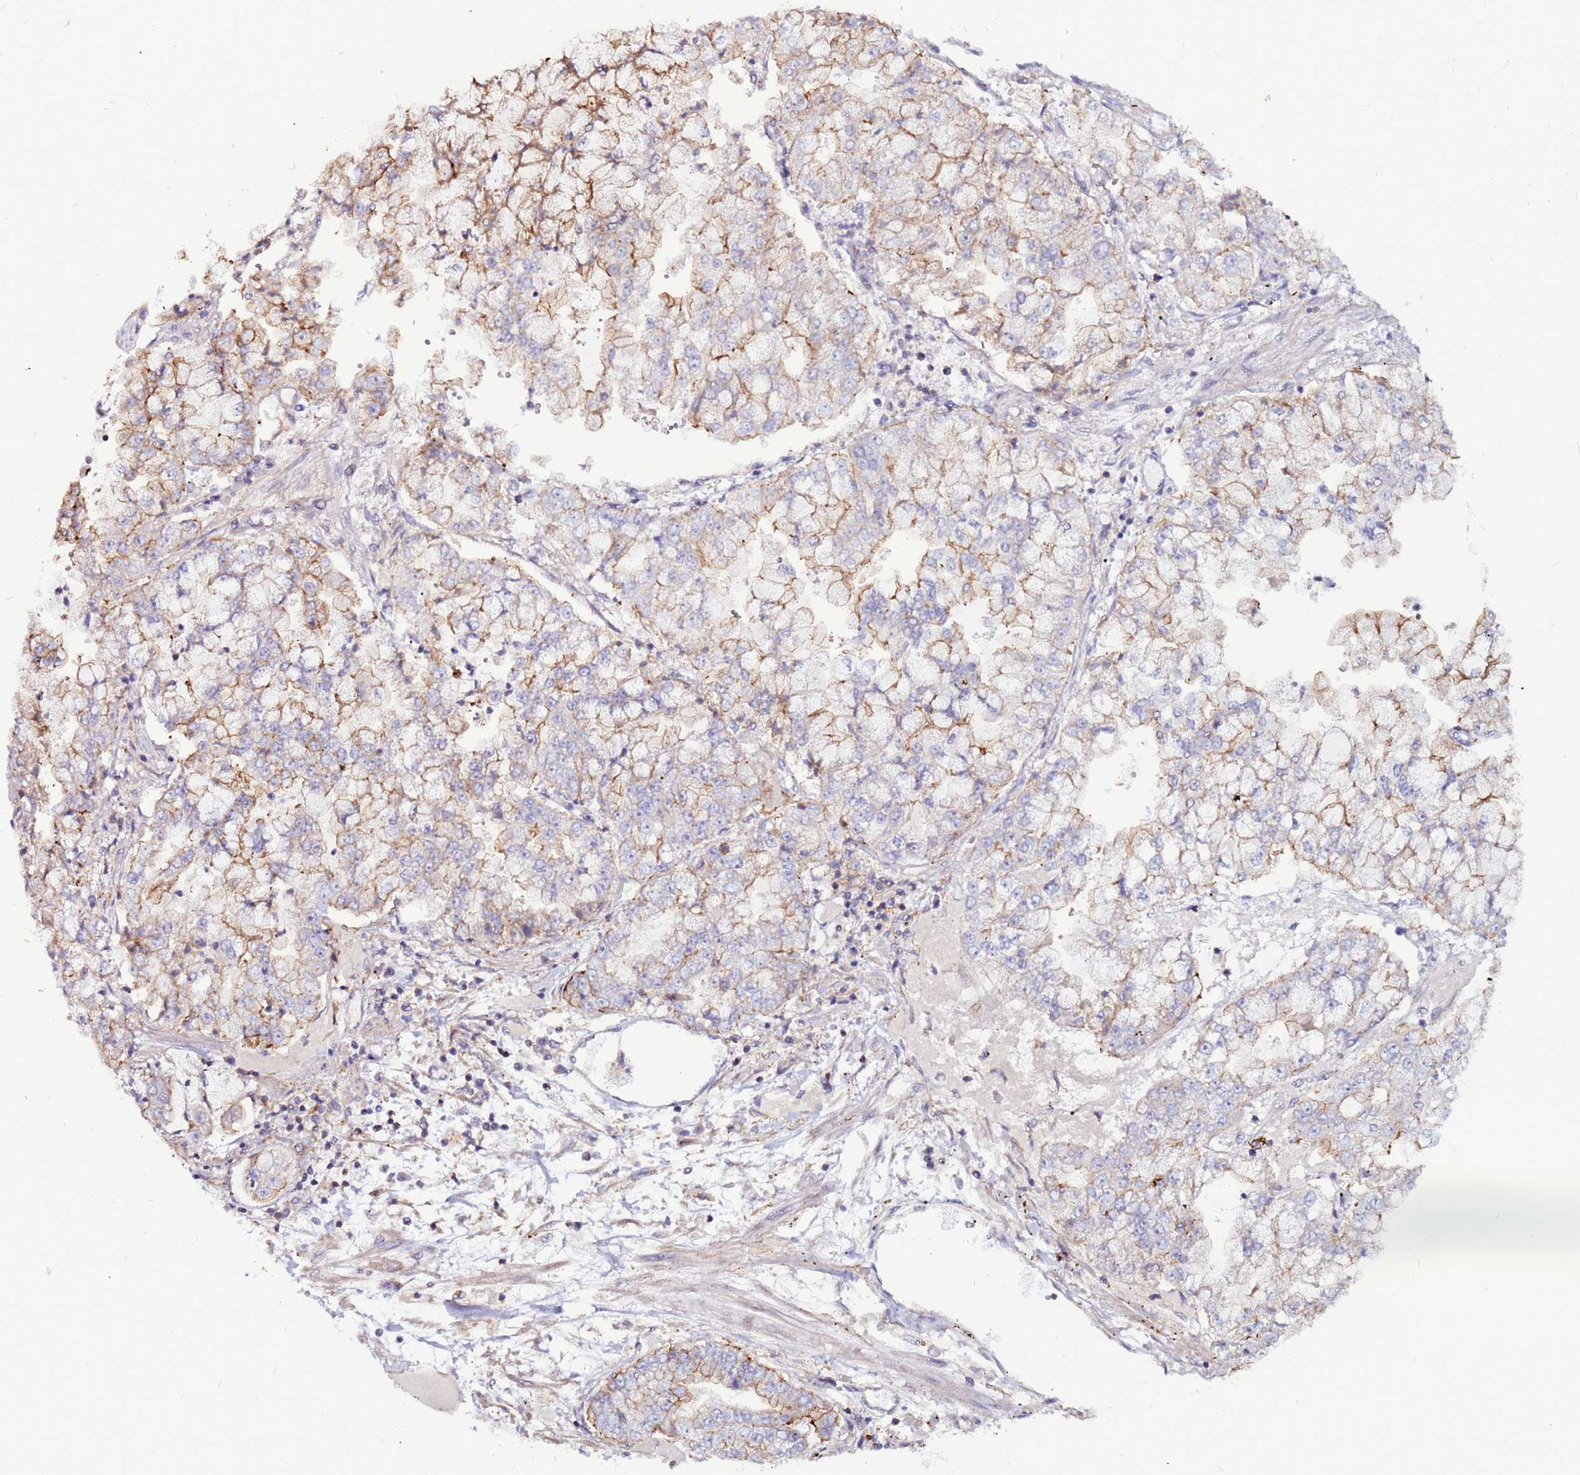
{"staining": {"intensity": "moderate", "quantity": "<25%", "location": "cytoplasmic/membranous"}, "tissue": "stomach cancer", "cell_type": "Tumor cells", "image_type": "cancer", "snomed": [{"axis": "morphology", "description": "Adenocarcinoma, NOS"}, {"axis": "topography", "description": "Stomach"}], "caption": "Moderate cytoplasmic/membranous expression for a protein is identified in about <25% of tumor cells of stomach cancer using IHC.", "gene": "NRN1L", "patient": {"sex": "male", "age": 76}}